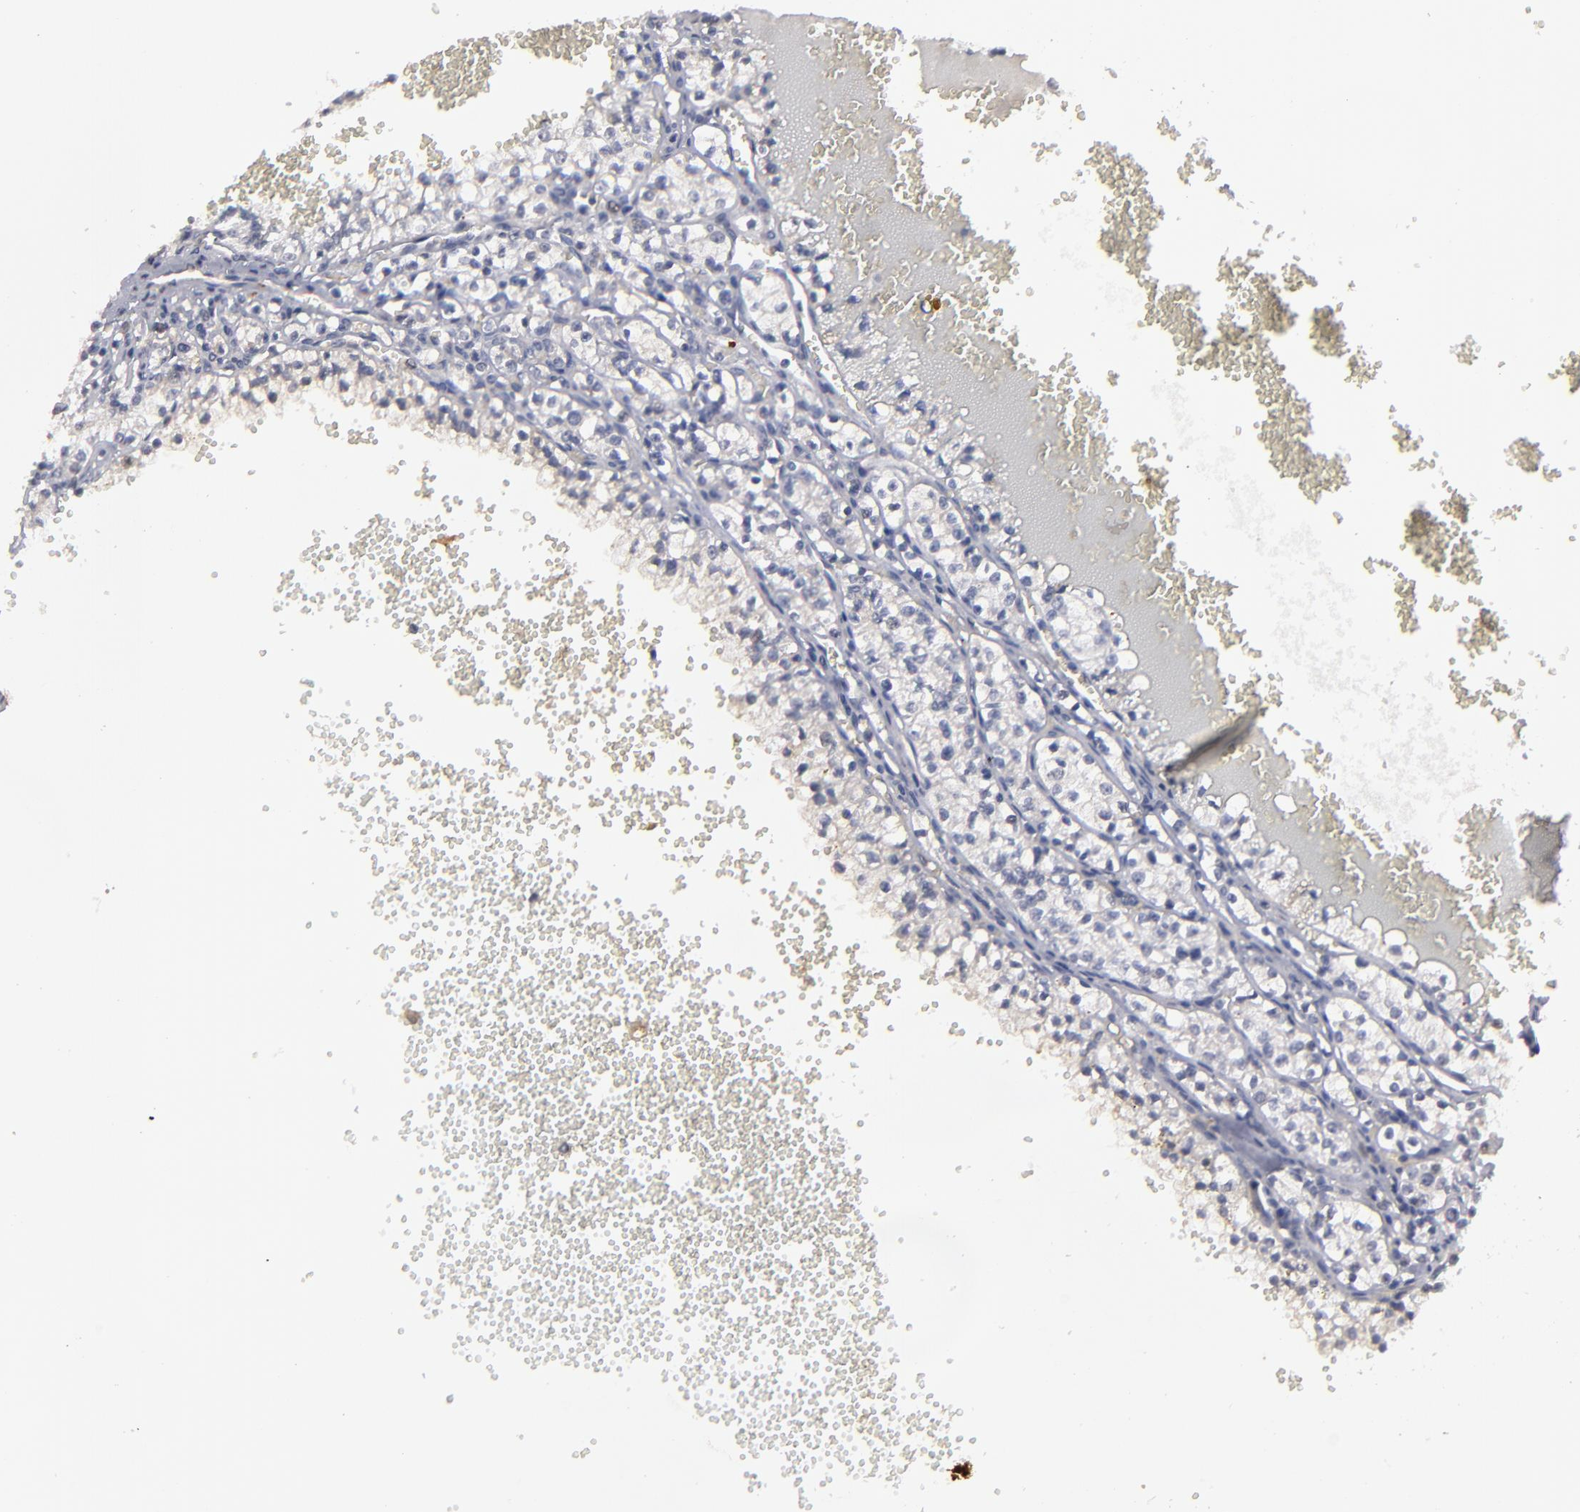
{"staining": {"intensity": "negative", "quantity": "none", "location": "none"}, "tissue": "renal cancer", "cell_type": "Tumor cells", "image_type": "cancer", "snomed": [{"axis": "morphology", "description": "Adenocarcinoma, NOS"}, {"axis": "topography", "description": "Kidney"}], "caption": "Photomicrograph shows no significant protein positivity in tumor cells of renal adenocarcinoma.", "gene": "GPM6B", "patient": {"sex": "male", "age": 61}}